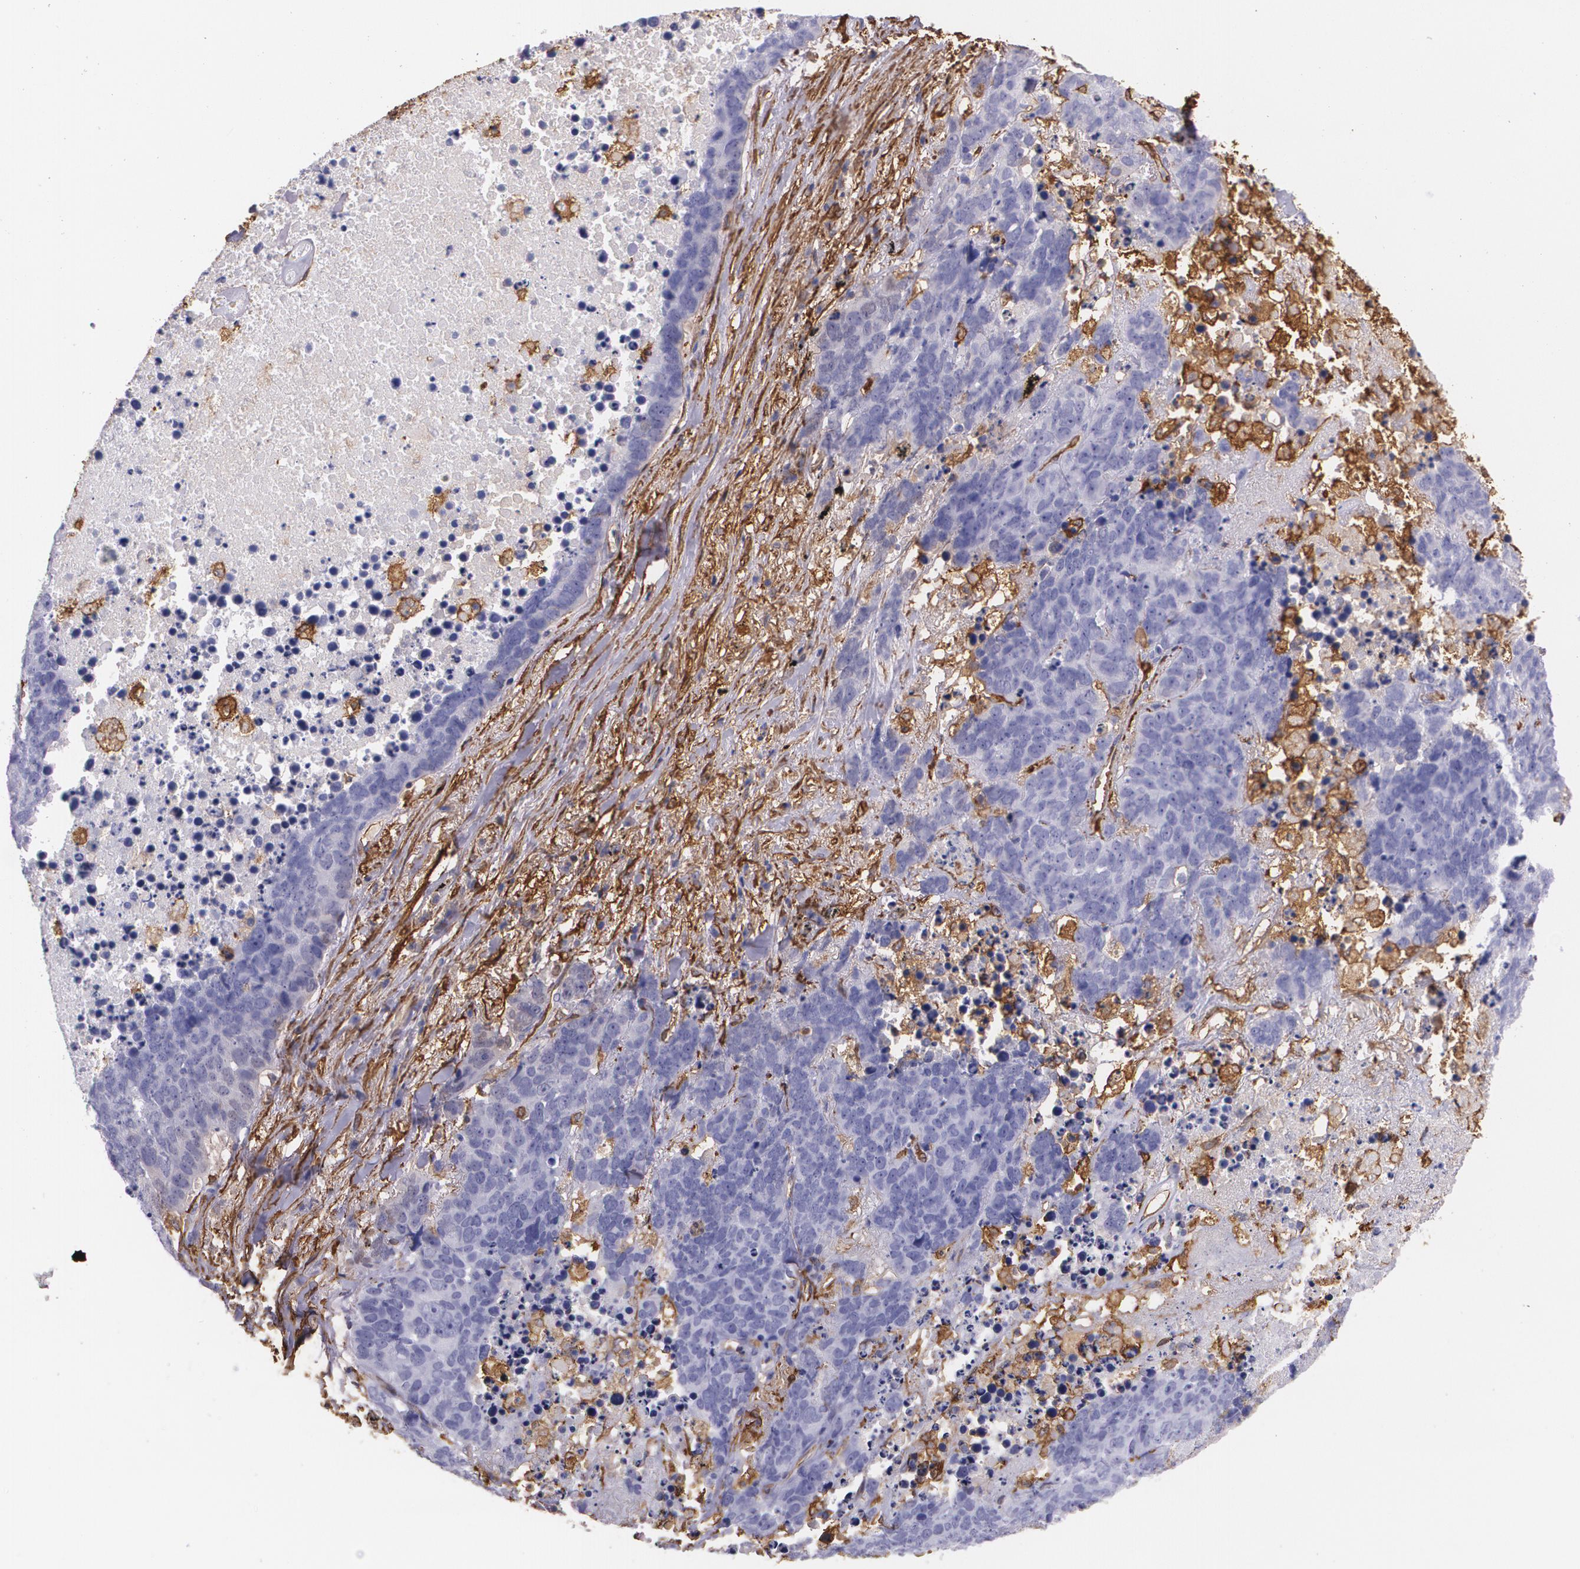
{"staining": {"intensity": "negative", "quantity": "none", "location": "none"}, "tissue": "lung cancer", "cell_type": "Tumor cells", "image_type": "cancer", "snomed": [{"axis": "morphology", "description": "Carcinoid, malignant, NOS"}, {"axis": "topography", "description": "Lung"}], "caption": "Protein analysis of lung cancer (malignant carcinoid) exhibits no significant staining in tumor cells. (DAB immunohistochemistry (IHC), high magnification).", "gene": "MMP2", "patient": {"sex": "male", "age": 60}}